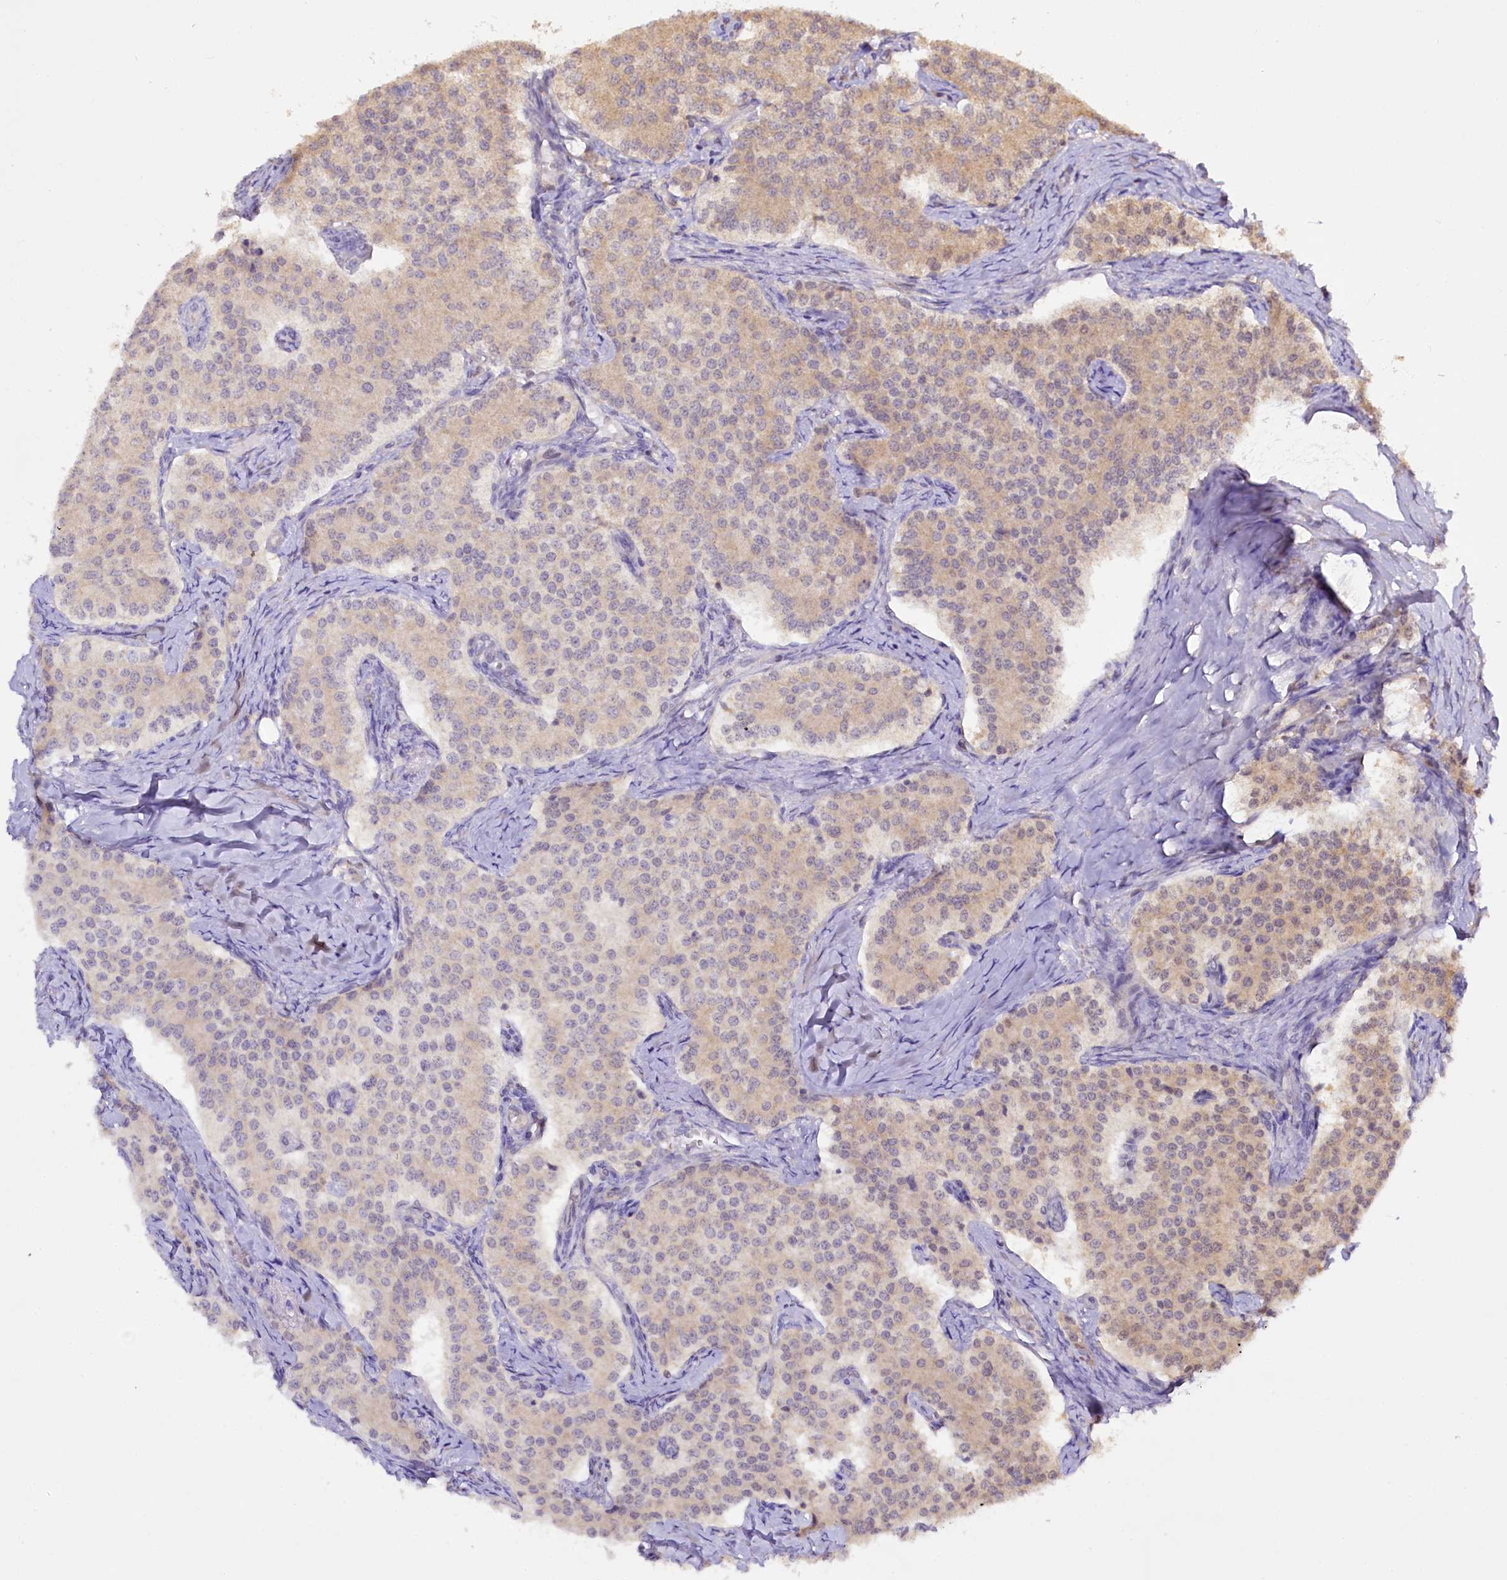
{"staining": {"intensity": "weak", "quantity": "<25%", "location": "cytoplasmic/membranous,nuclear"}, "tissue": "carcinoid", "cell_type": "Tumor cells", "image_type": "cancer", "snomed": [{"axis": "morphology", "description": "Carcinoid, malignant, NOS"}, {"axis": "topography", "description": "Colon"}], "caption": "IHC photomicrograph of carcinoid stained for a protein (brown), which exhibits no staining in tumor cells.", "gene": "RRP8", "patient": {"sex": "female", "age": 52}}